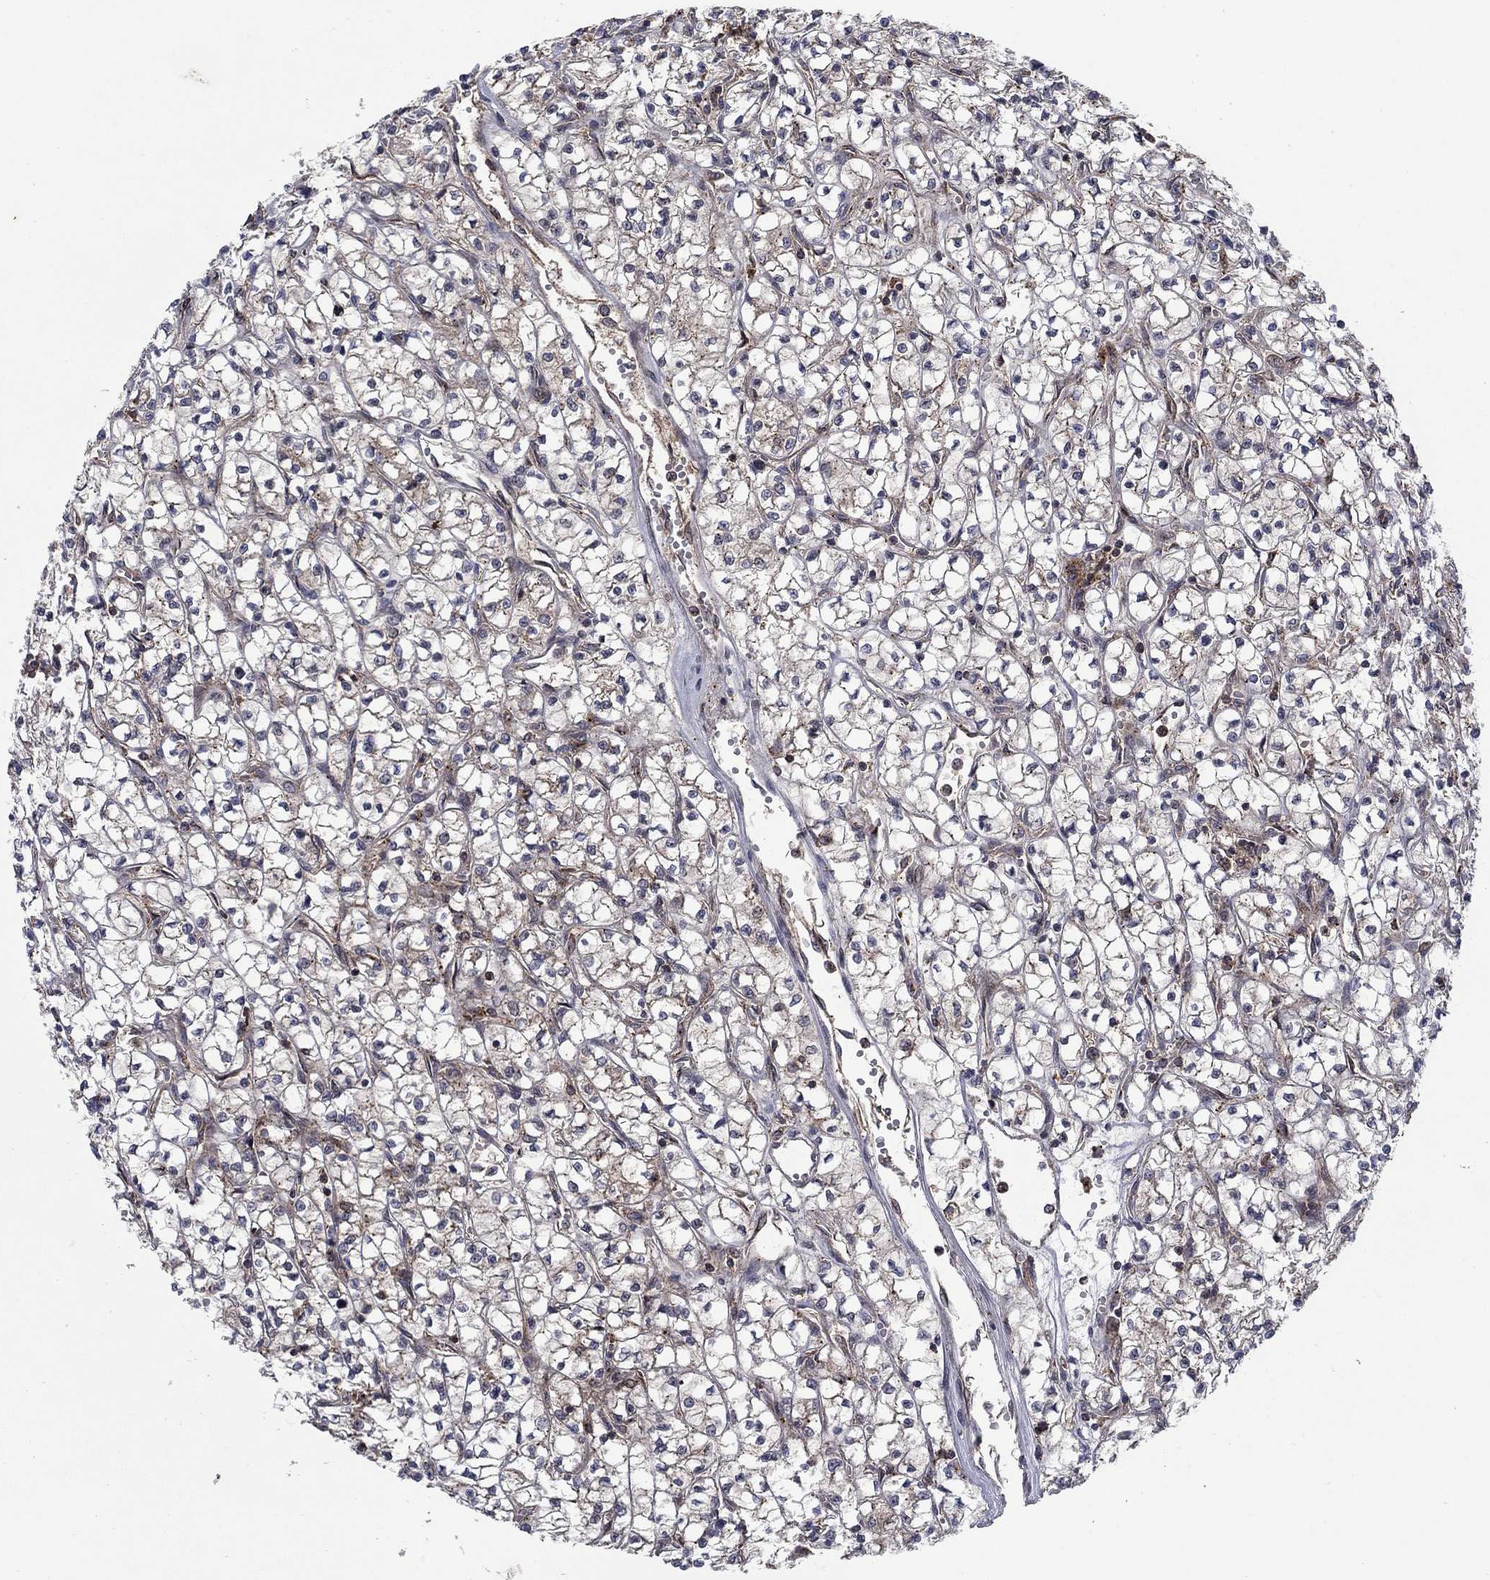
{"staining": {"intensity": "moderate", "quantity": "25%-75%", "location": "cytoplasmic/membranous"}, "tissue": "renal cancer", "cell_type": "Tumor cells", "image_type": "cancer", "snomed": [{"axis": "morphology", "description": "Adenocarcinoma, NOS"}, {"axis": "topography", "description": "Kidney"}], "caption": "IHC (DAB (3,3'-diaminobenzidine)) staining of renal cancer (adenocarcinoma) reveals moderate cytoplasmic/membranous protein staining in about 25%-75% of tumor cells. (IHC, brightfield microscopy, high magnification).", "gene": "IFI35", "patient": {"sex": "female", "age": 64}}